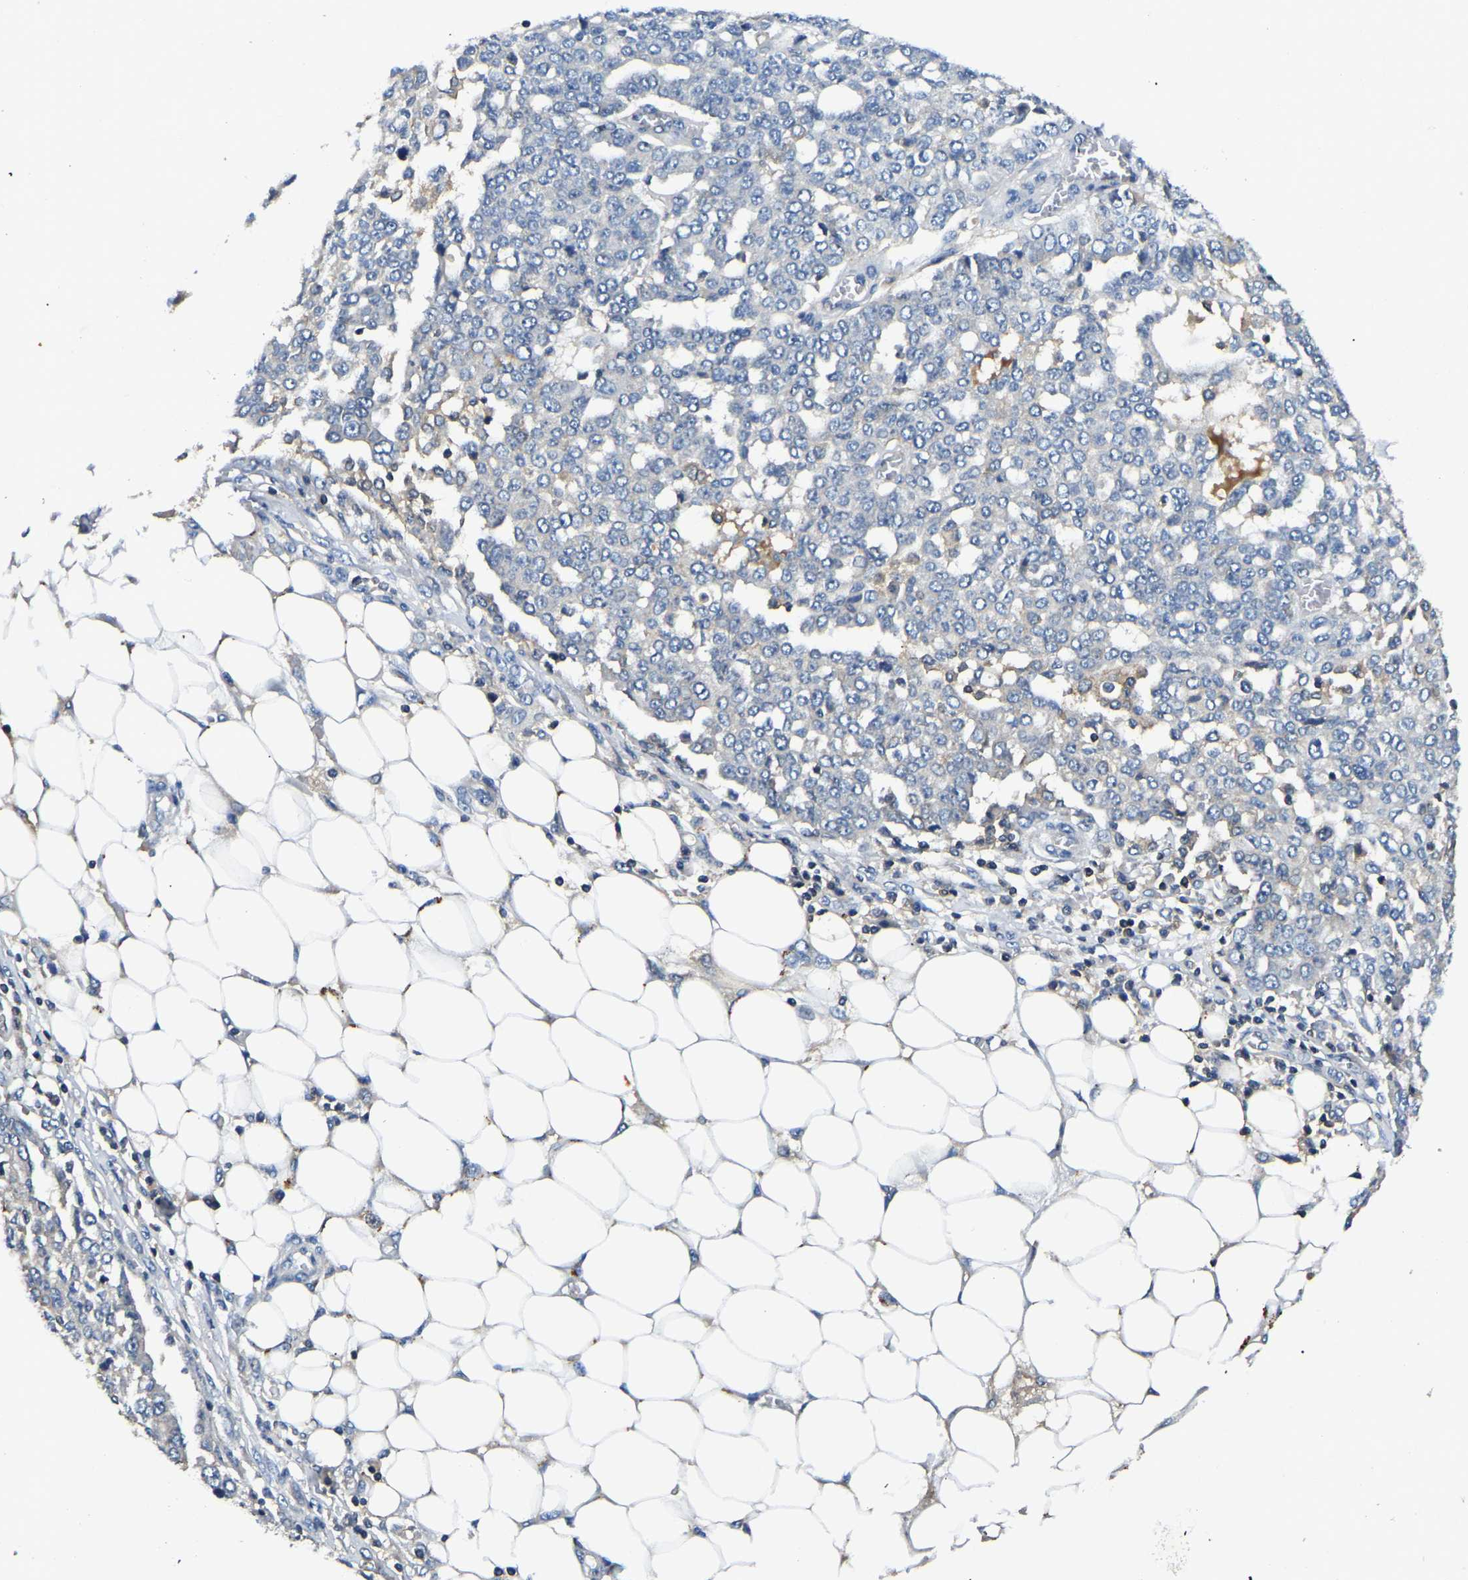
{"staining": {"intensity": "negative", "quantity": "none", "location": "none"}, "tissue": "ovarian cancer", "cell_type": "Tumor cells", "image_type": "cancer", "snomed": [{"axis": "morphology", "description": "Cystadenocarcinoma, serous, NOS"}, {"axis": "topography", "description": "Soft tissue"}, {"axis": "topography", "description": "Ovary"}], "caption": "Tumor cells are negative for protein expression in human ovarian cancer (serous cystadenocarcinoma).", "gene": "SMPD2", "patient": {"sex": "female", "age": 57}}